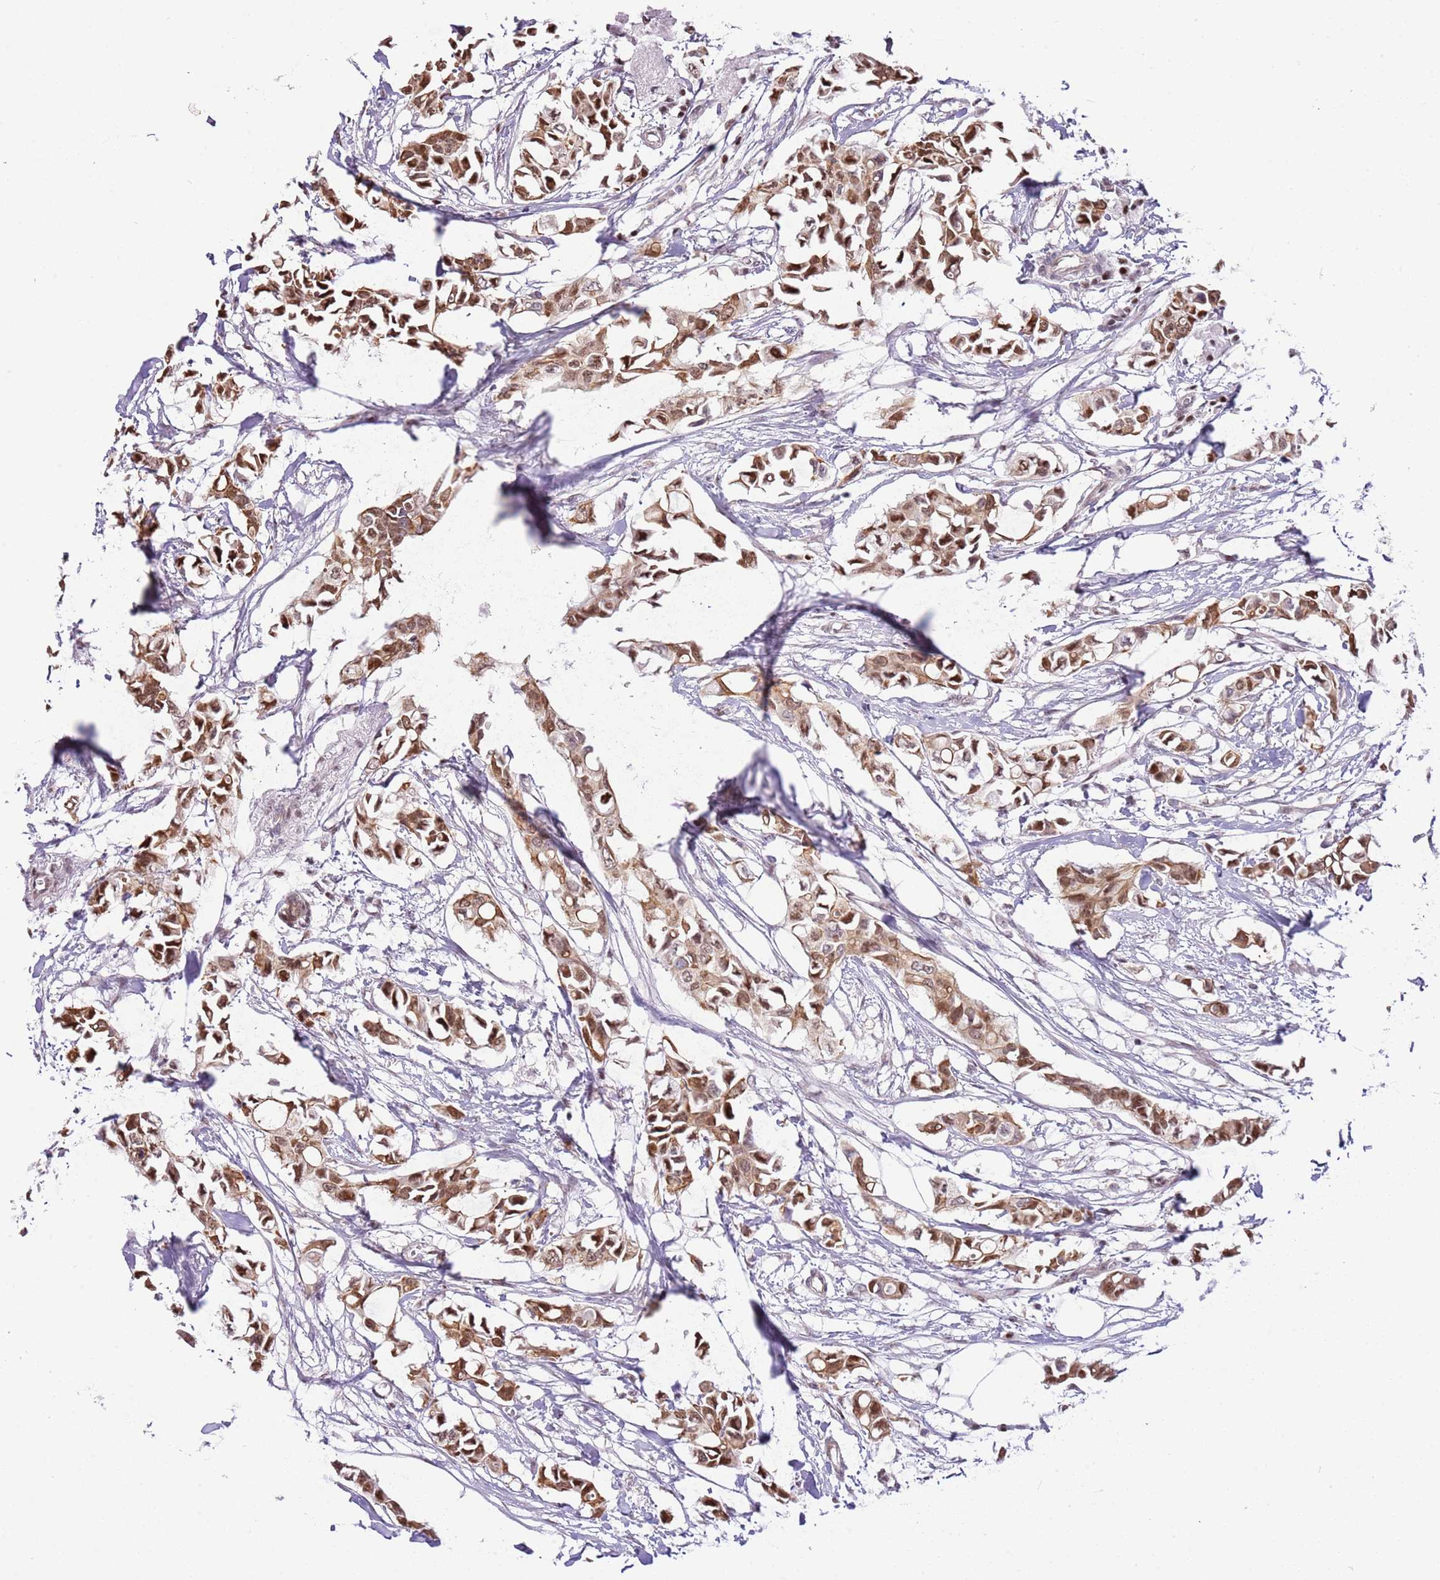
{"staining": {"intensity": "moderate", "quantity": ">75%", "location": "cytoplasmic/membranous,nuclear"}, "tissue": "breast cancer", "cell_type": "Tumor cells", "image_type": "cancer", "snomed": [{"axis": "morphology", "description": "Duct carcinoma"}, {"axis": "topography", "description": "Breast"}], "caption": "This micrograph shows breast infiltrating ductal carcinoma stained with immunohistochemistry (IHC) to label a protein in brown. The cytoplasmic/membranous and nuclear of tumor cells show moderate positivity for the protein. Nuclei are counter-stained blue.", "gene": "RFK", "patient": {"sex": "female", "age": 41}}